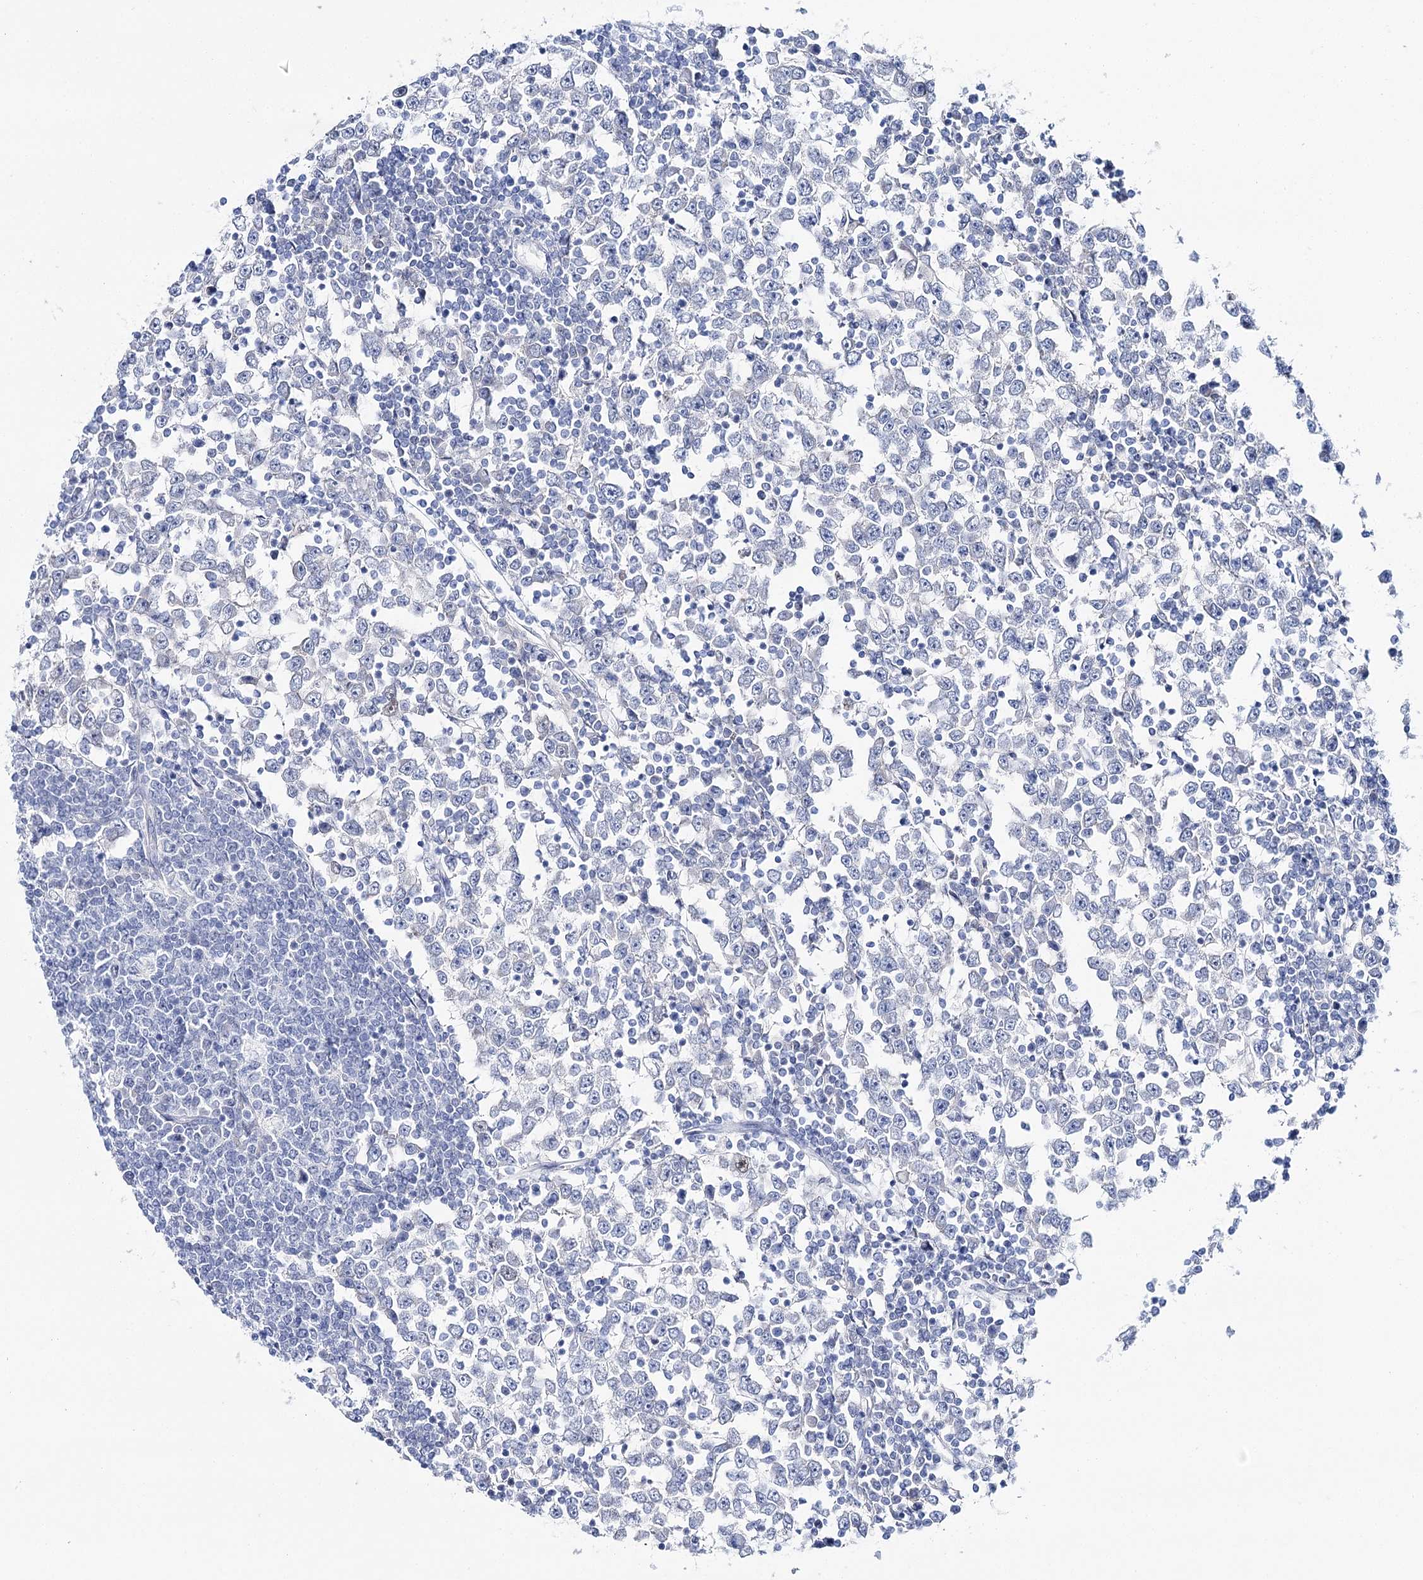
{"staining": {"intensity": "negative", "quantity": "none", "location": "none"}, "tissue": "testis cancer", "cell_type": "Tumor cells", "image_type": "cancer", "snomed": [{"axis": "morphology", "description": "Seminoma, NOS"}, {"axis": "topography", "description": "Testis"}], "caption": "Photomicrograph shows no protein expression in tumor cells of testis cancer (seminoma) tissue.", "gene": "UGDH", "patient": {"sex": "male", "age": 65}}